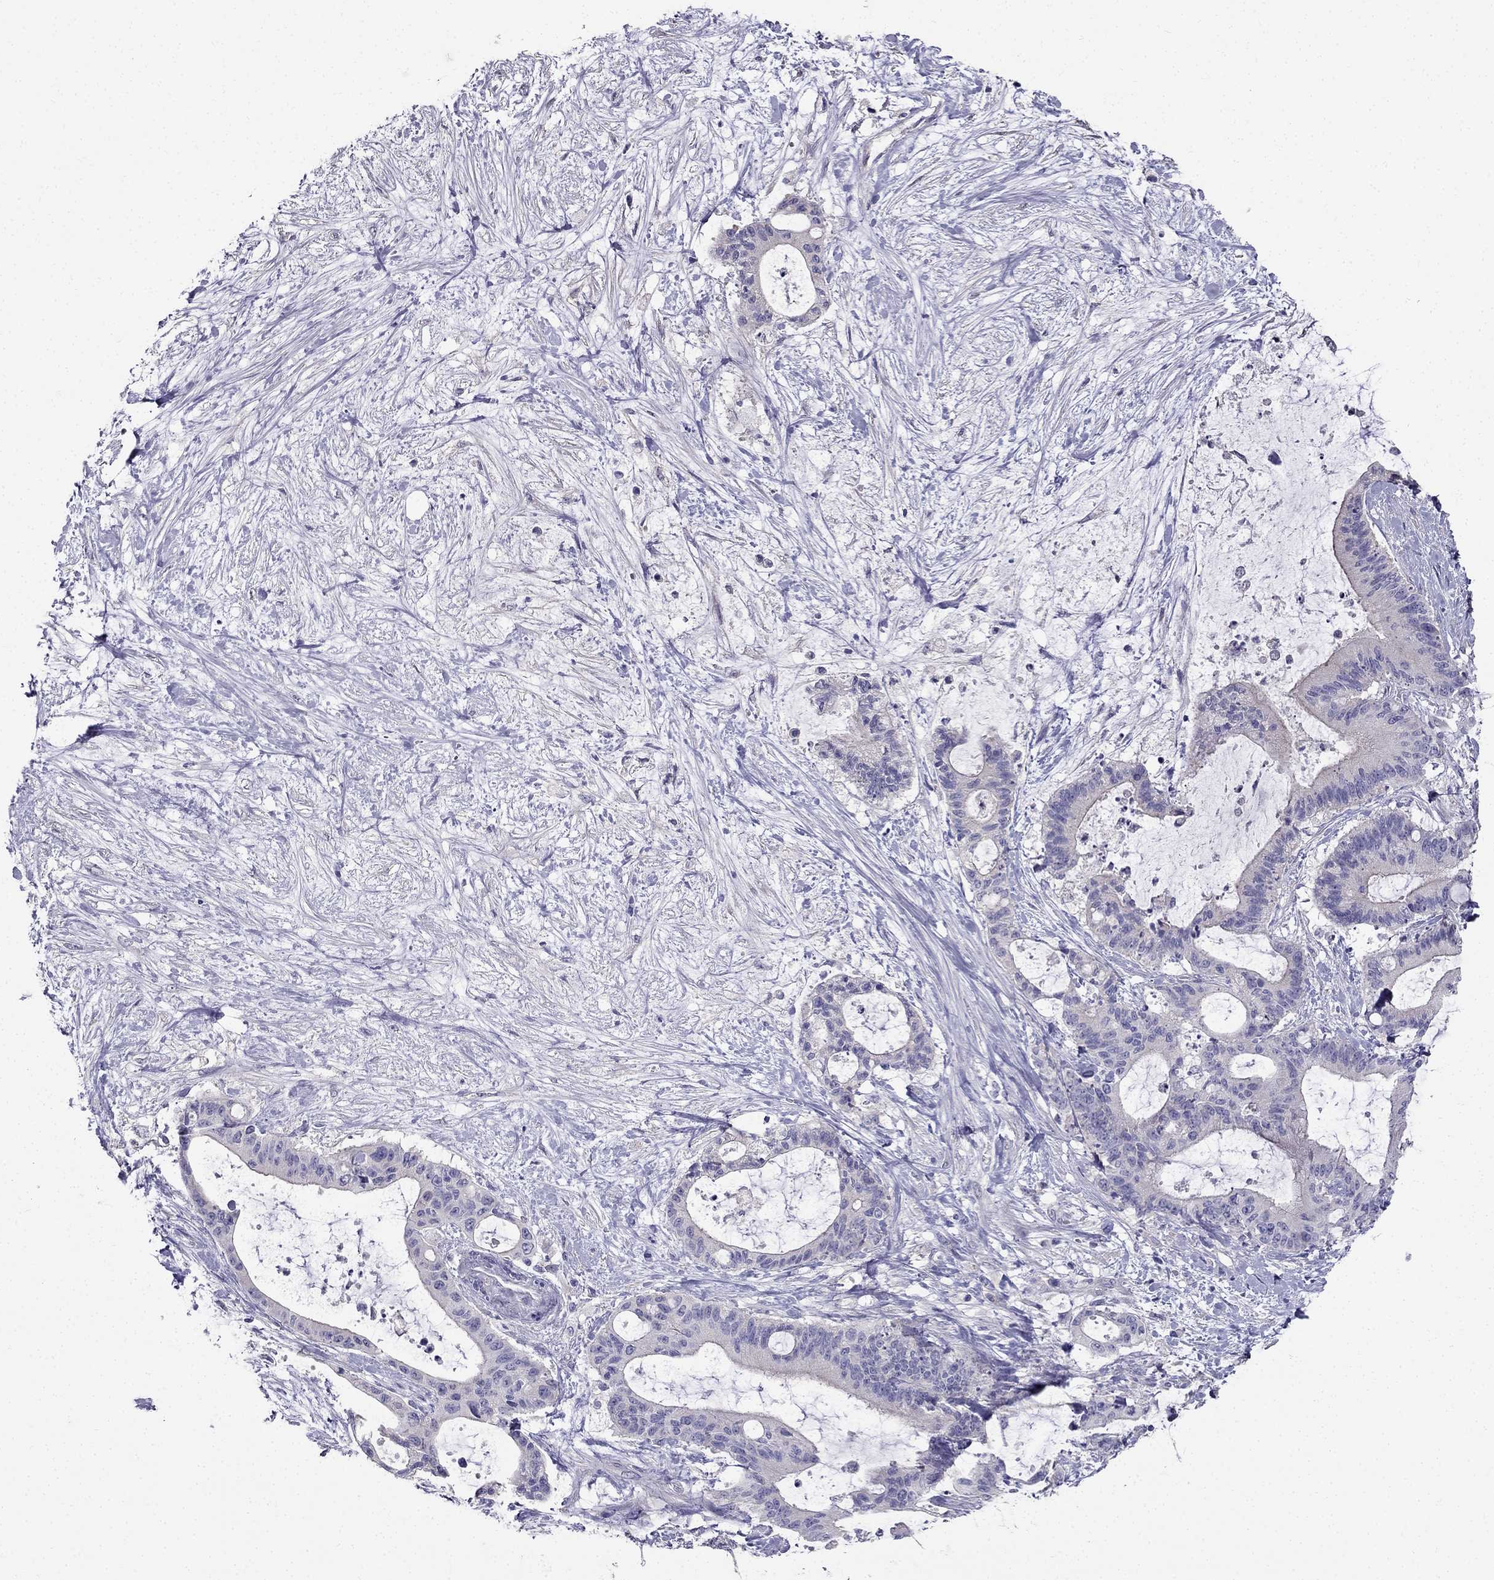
{"staining": {"intensity": "negative", "quantity": "none", "location": "none"}, "tissue": "liver cancer", "cell_type": "Tumor cells", "image_type": "cancer", "snomed": [{"axis": "morphology", "description": "Cholangiocarcinoma"}, {"axis": "topography", "description": "Liver"}], "caption": "The image demonstrates no staining of tumor cells in liver cancer (cholangiocarcinoma).", "gene": "AS3MT", "patient": {"sex": "female", "age": 73}}